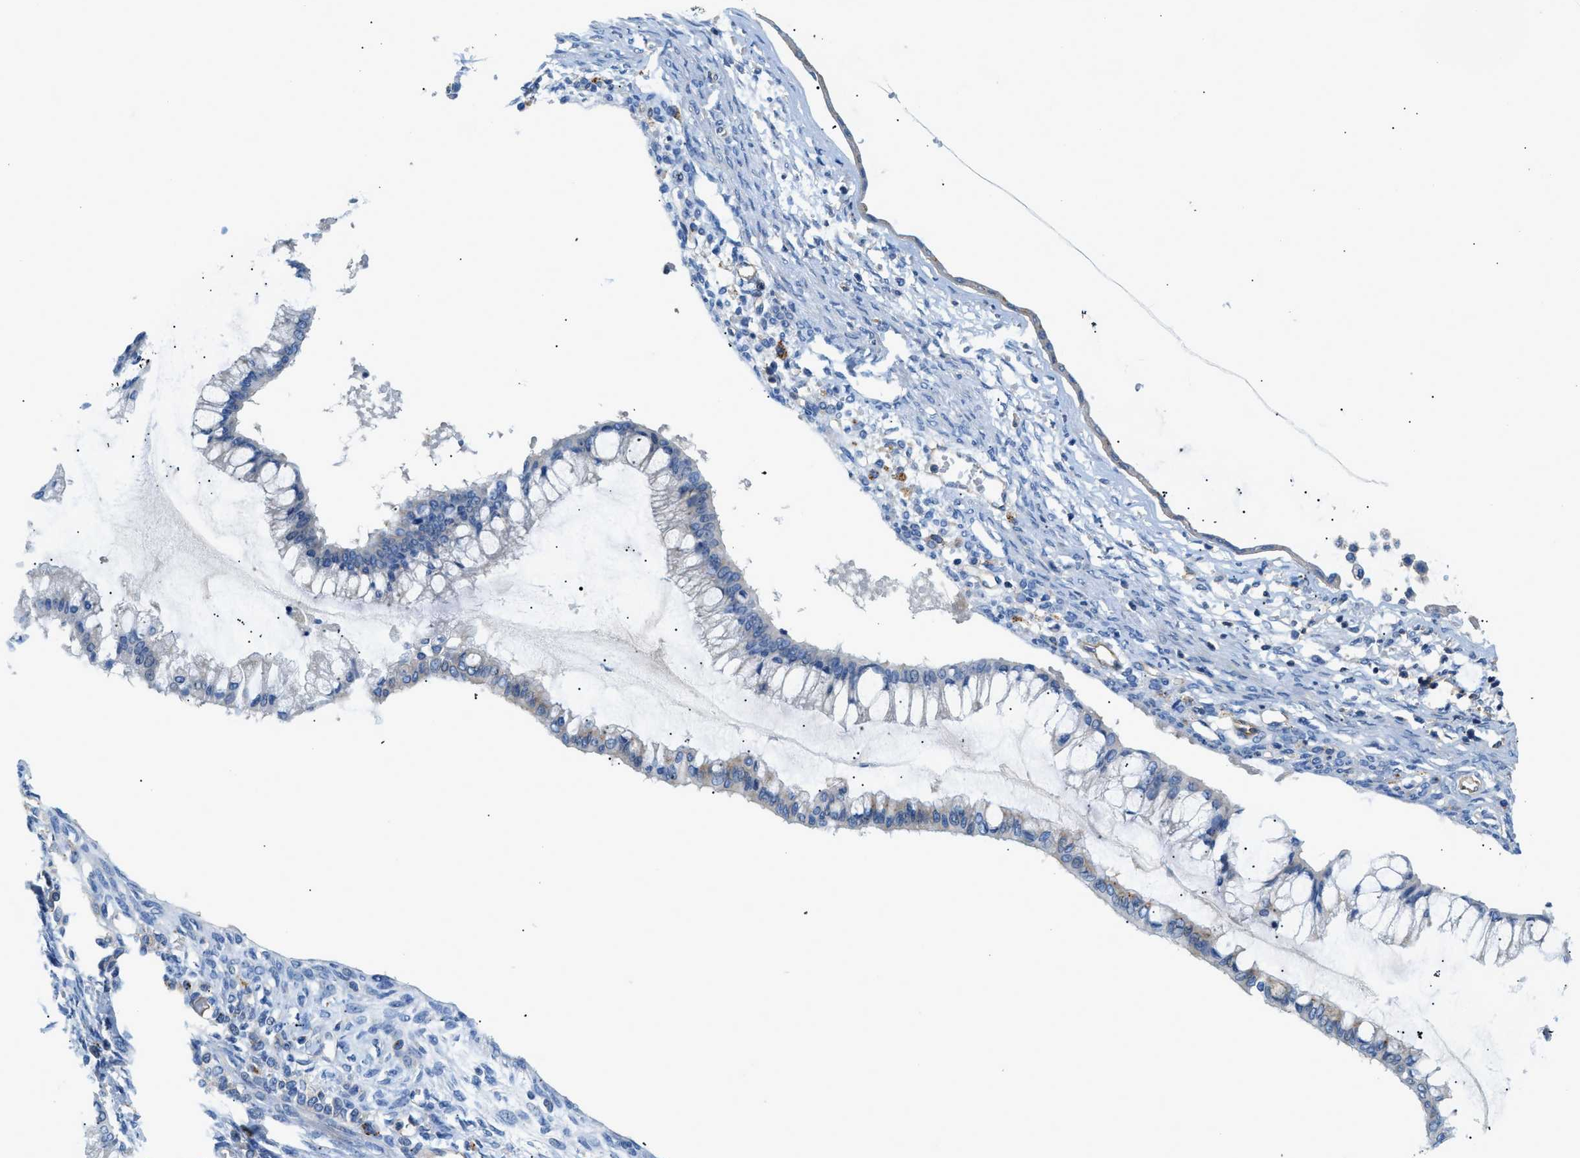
{"staining": {"intensity": "negative", "quantity": "none", "location": "none"}, "tissue": "ovarian cancer", "cell_type": "Tumor cells", "image_type": "cancer", "snomed": [{"axis": "morphology", "description": "Cystadenocarcinoma, mucinous, NOS"}, {"axis": "topography", "description": "Ovary"}], "caption": "Immunohistochemistry histopathology image of neoplastic tissue: mucinous cystadenocarcinoma (ovarian) stained with DAB shows no significant protein staining in tumor cells.", "gene": "ORAI1", "patient": {"sex": "female", "age": 73}}